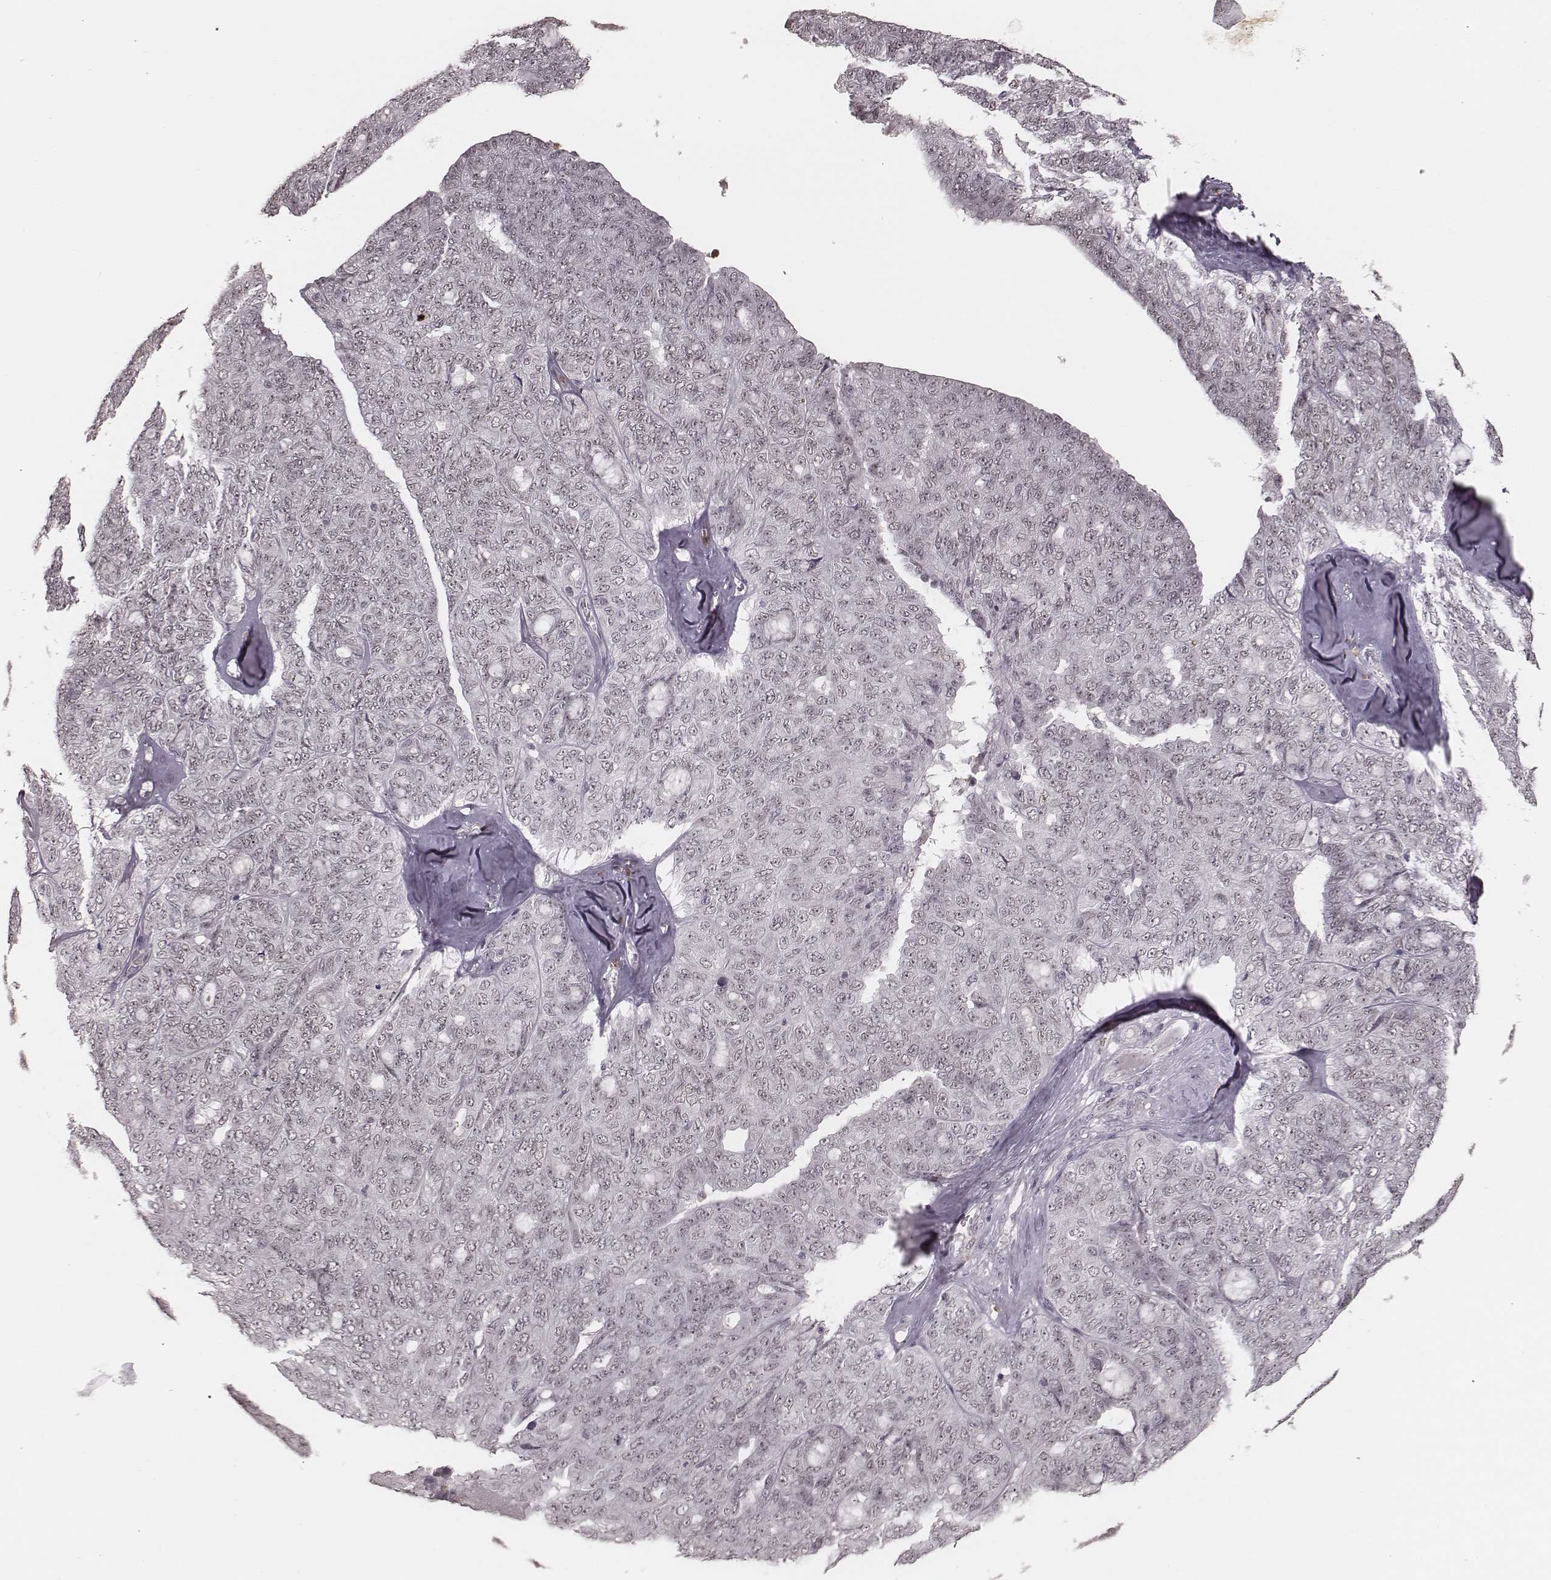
{"staining": {"intensity": "negative", "quantity": "none", "location": "none"}, "tissue": "ovarian cancer", "cell_type": "Tumor cells", "image_type": "cancer", "snomed": [{"axis": "morphology", "description": "Cystadenocarcinoma, serous, NOS"}, {"axis": "topography", "description": "Ovary"}], "caption": "Ovarian serous cystadenocarcinoma stained for a protein using immunohistochemistry (IHC) exhibits no expression tumor cells.", "gene": "KITLG", "patient": {"sex": "female", "age": 71}}